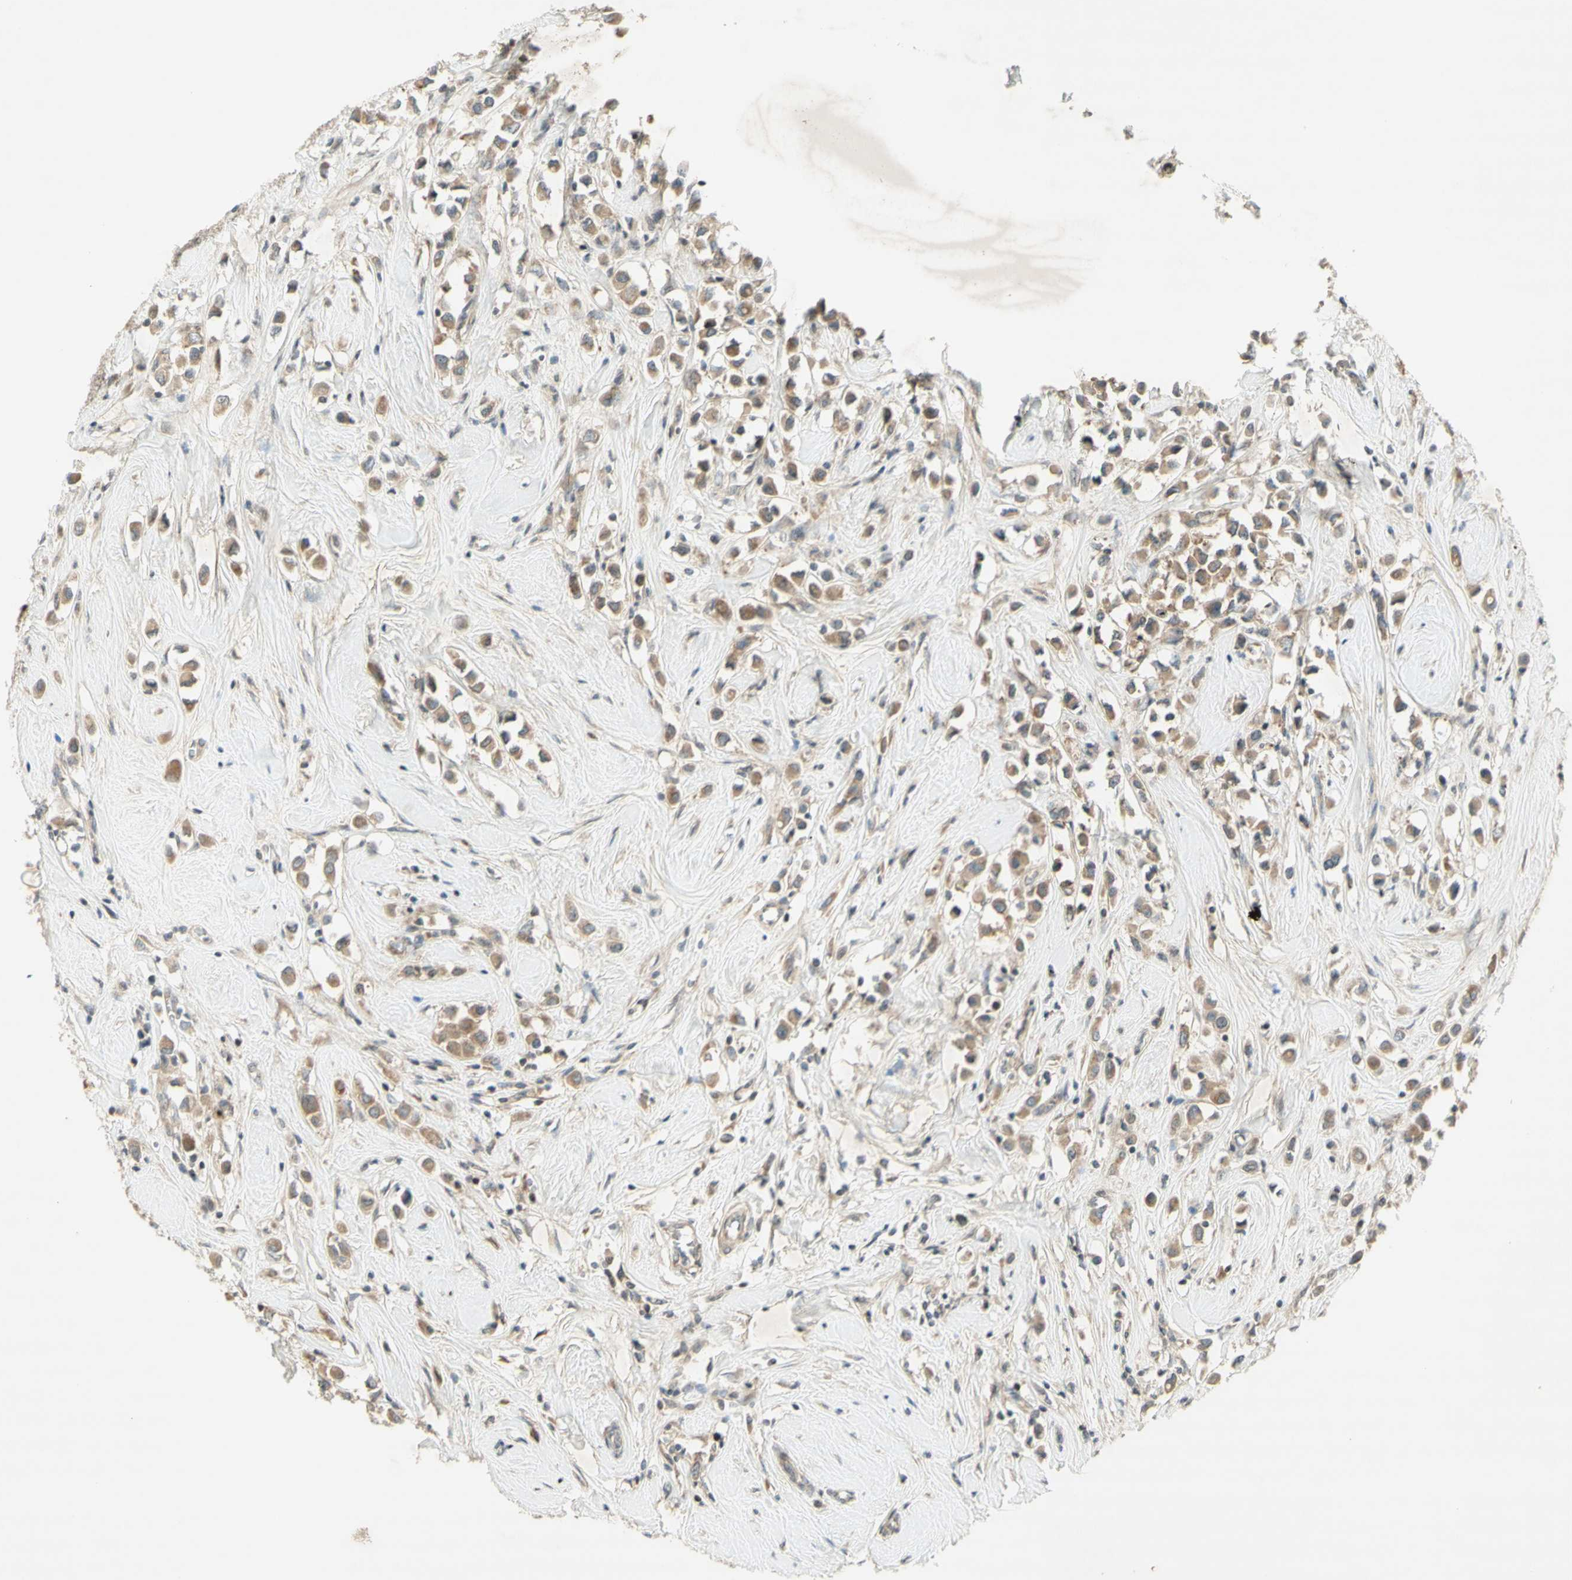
{"staining": {"intensity": "moderate", "quantity": ">75%", "location": "cytoplasmic/membranous"}, "tissue": "breast cancer", "cell_type": "Tumor cells", "image_type": "cancer", "snomed": [{"axis": "morphology", "description": "Duct carcinoma"}, {"axis": "topography", "description": "Breast"}], "caption": "IHC histopathology image of breast invasive ductal carcinoma stained for a protein (brown), which shows medium levels of moderate cytoplasmic/membranous staining in approximately >75% of tumor cells.", "gene": "ETF1", "patient": {"sex": "female", "age": 61}}